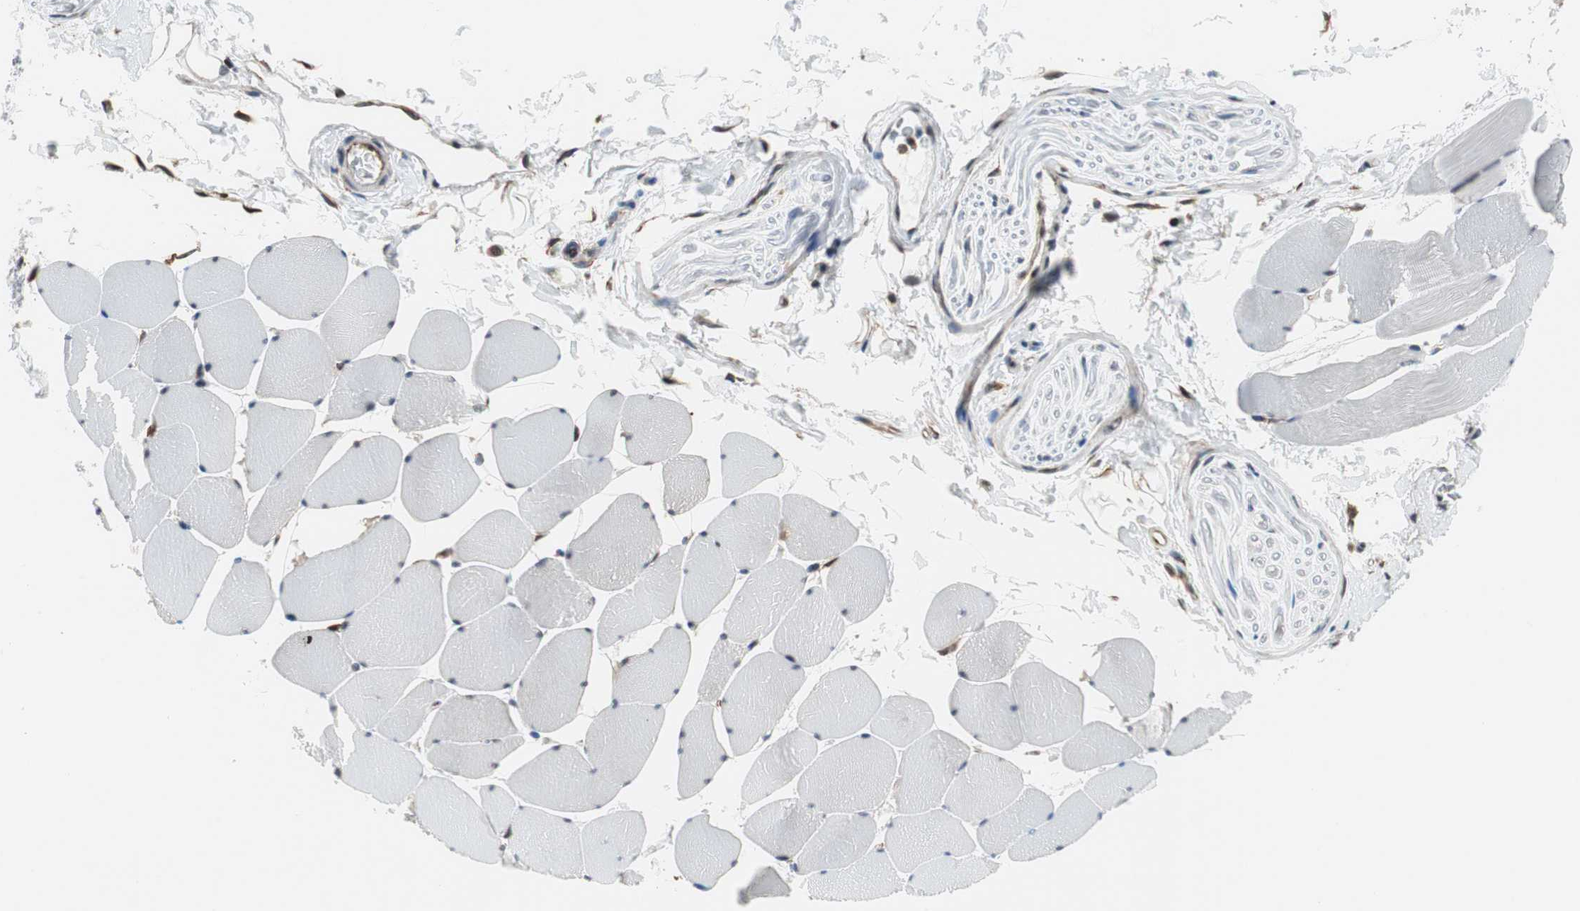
{"staining": {"intensity": "weak", "quantity": "<25%", "location": "nuclear"}, "tissue": "skeletal muscle", "cell_type": "Myocytes", "image_type": "normal", "snomed": [{"axis": "morphology", "description": "Normal tissue, NOS"}, {"axis": "topography", "description": "Skeletal muscle"}], "caption": "DAB (3,3'-diaminobenzidine) immunohistochemical staining of normal human skeletal muscle exhibits no significant staining in myocytes. Nuclei are stained in blue.", "gene": "ZNF512B", "patient": {"sex": "male", "age": 62}}